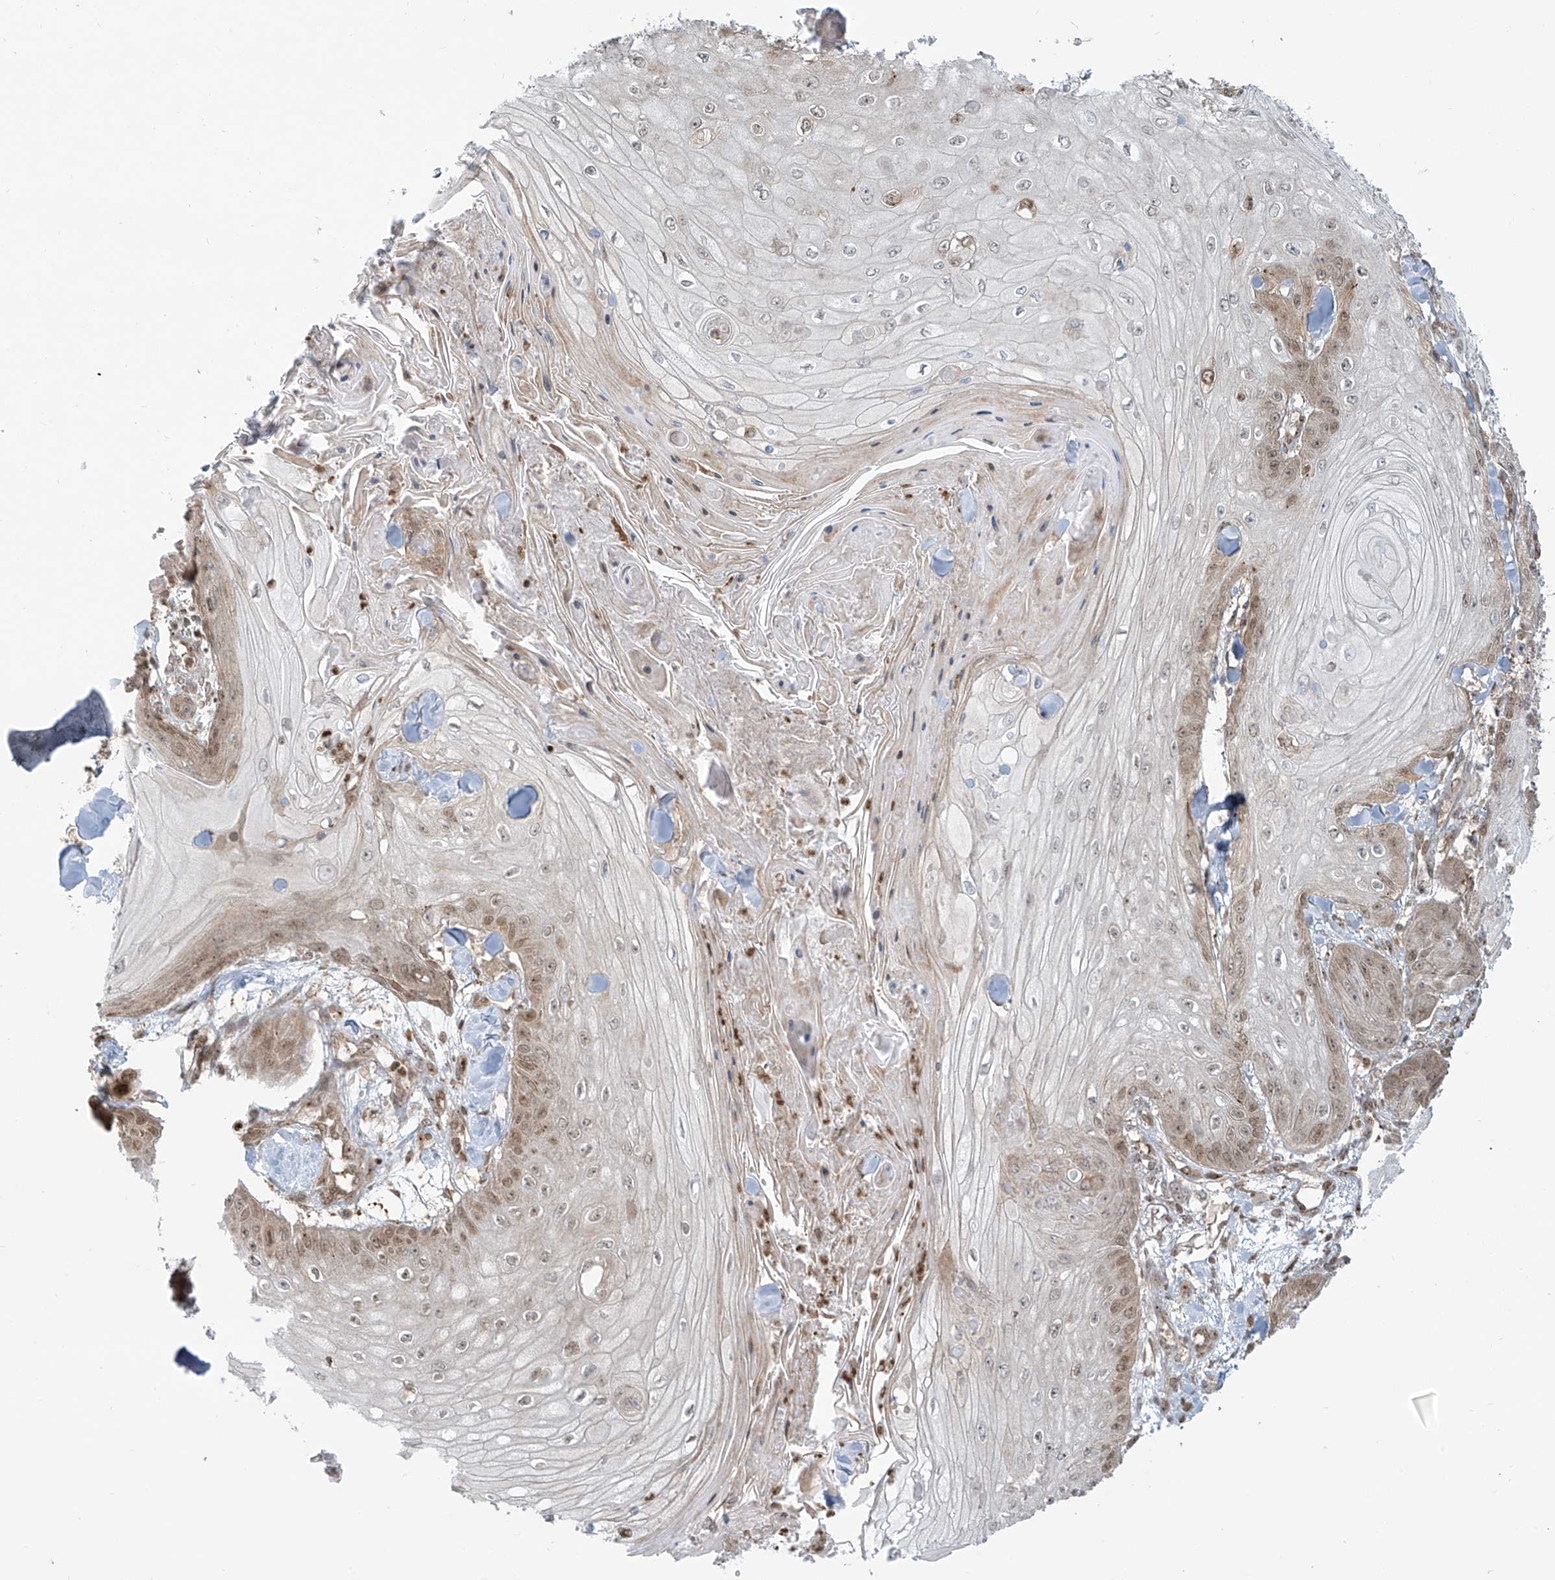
{"staining": {"intensity": "weak", "quantity": ">75%", "location": "nuclear"}, "tissue": "skin cancer", "cell_type": "Tumor cells", "image_type": "cancer", "snomed": [{"axis": "morphology", "description": "Squamous cell carcinoma, NOS"}, {"axis": "topography", "description": "Skin"}], "caption": "A low amount of weak nuclear expression is present in about >75% of tumor cells in skin cancer tissue. (DAB IHC, brown staining for protein, blue staining for nuclei).", "gene": "VMP1", "patient": {"sex": "male", "age": 74}}